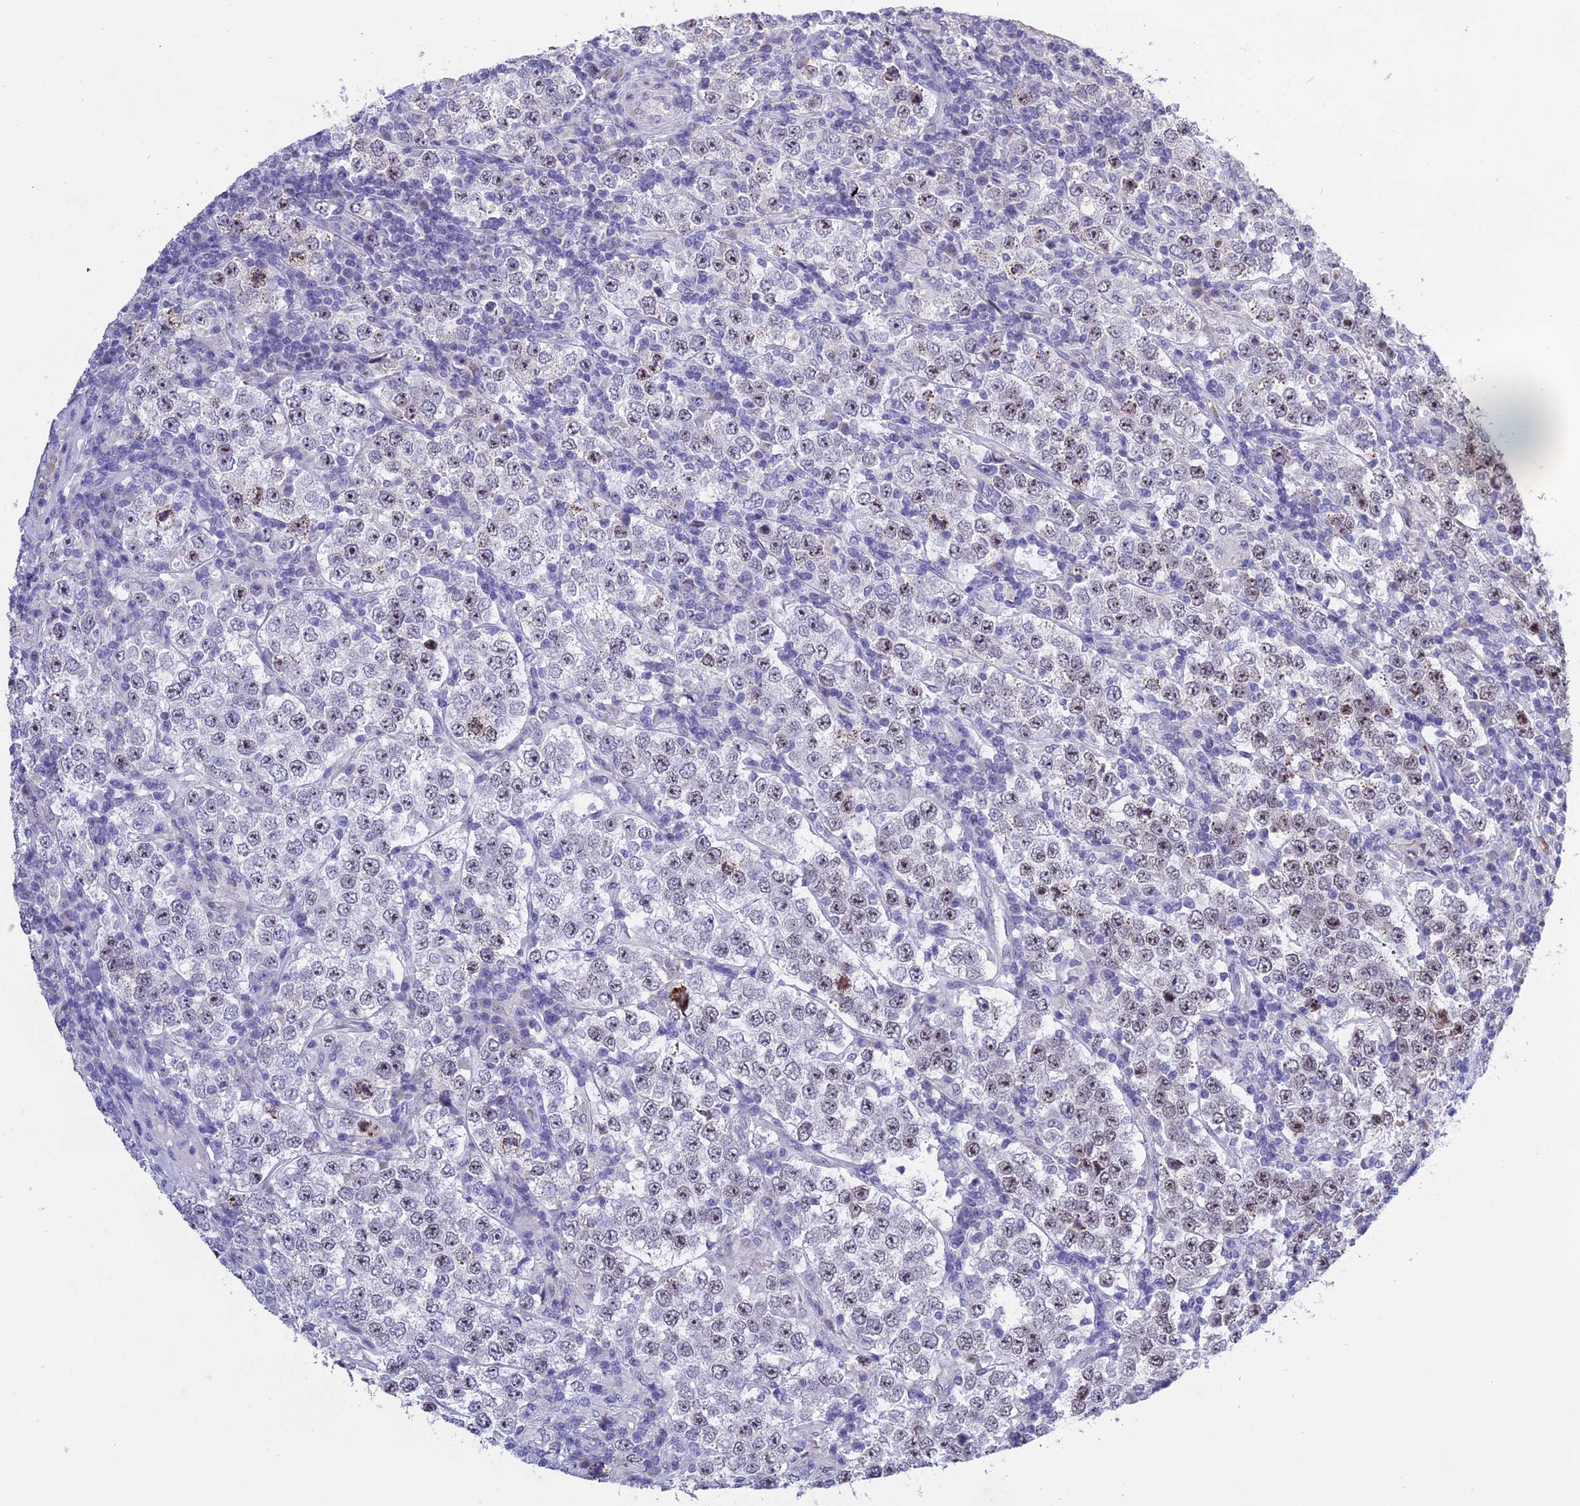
{"staining": {"intensity": "moderate", "quantity": "25%-75%", "location": "nuclear"}, "tissue": "testis cancer", "cell_type": "Tumor cells", "image_type": "cancer", "snomed": [{"axis": "morphology", "description": "Normal tissue, NOS"}, {"axis": "morphology", "description": "Urothelial carcinoma, High grade"}, {"axis": "morphology", "description": "Seminoma, NOS"}, {"axis": "morphology", "description": "Carcinoma, Embryonal, NOS"}, {"axis": "topography", "description": "Urinary bladder"}, {"axis": "topography", "description": "Testis"}], "caption": "This is a photomicrograph of immunohistochemistry (IHC) staining of embryonal carcinoma (testis), which shows moderate expression in the nuclear of tumor cells.", "gene": "KNOP1", "patient": {"sex": "male", "age": 41}}